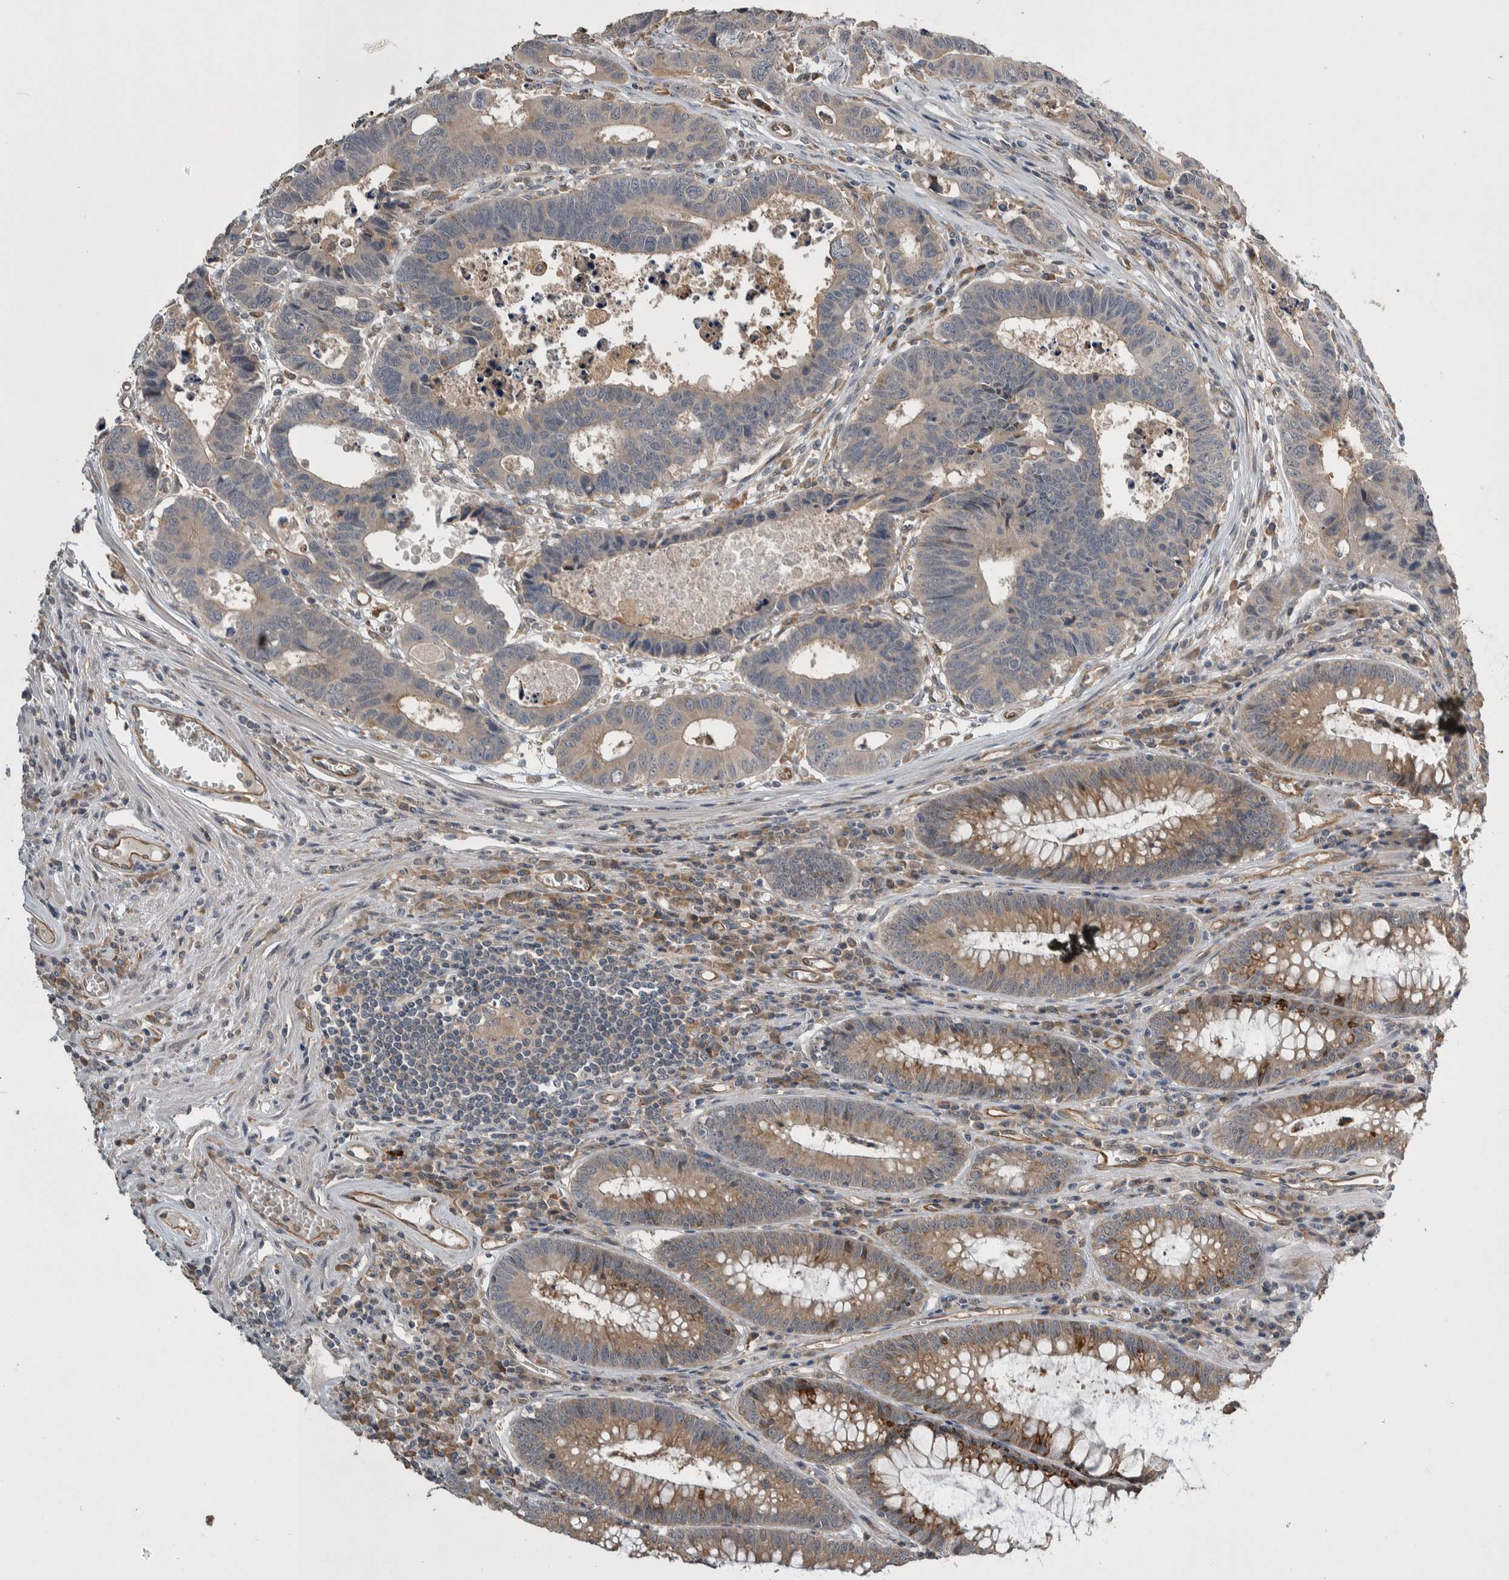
{"staining": {"intensity": "weak", "quantity": "25%-75%", "location": "cytoplasmic/membranous"}, "tissue": "colorectal cancer", "cell_type": "Tumor cells", "image_type": "cancer", "snomed": [{"axis": "morphology", "description": "Adenocarcinoma, NOS"}, {"axis": "topography", "description": "Rectum"}], "caption": "Immunohistochemistry (IHC) micrograph of colorectal cancer (adenocarcinoma) stained for a protein (brown), which shows low levels of weak cytoplasmic/membranous positivity in approximately 25%-75% of tumor cells.", "gene": "PRDM4", "patient": {"sex": "male", "age": 84}}